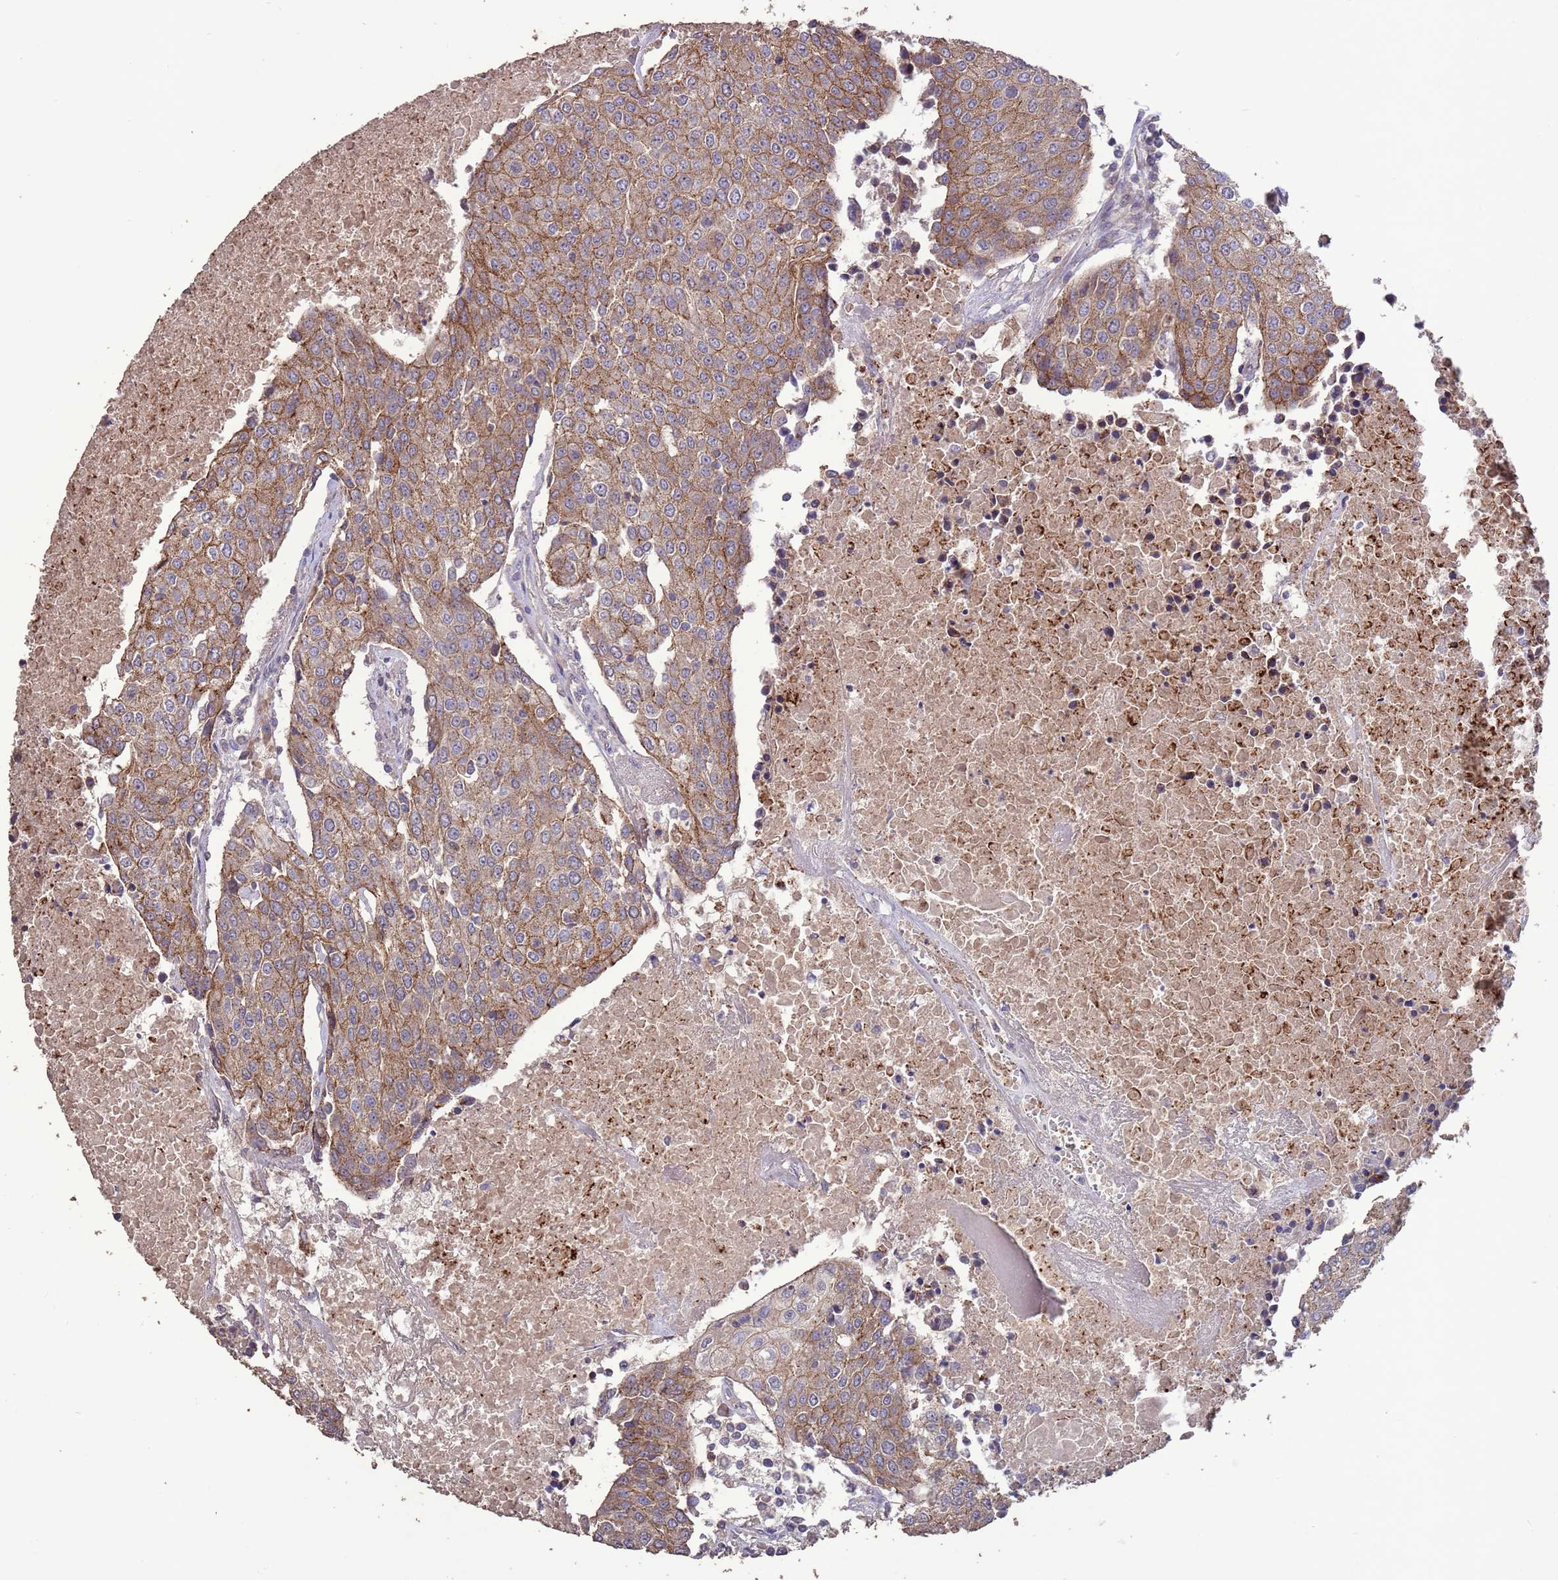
{"staining": {"intensity": "moderate", "quantity": ">75%", "location": "cytoplasmic/membranous"}, "tissue": "urothelial cancer", "cell_type": "Tumor cells", "image_type": "cancer", "snomed": [{"axis": "morphology", "description": "Urothelial carcinoma, High grade"}, {"axis": "topography", "description": "Urinary bladder"}], "caption": "An IHC histopathology image of neoplastic tissue is shown. Protein staining in brown labels moderate cytoplasmic/membranous positivity in urothelial cancer within tumor cells.", "gene": "SLC9B2", "patient": {"sex": "female", "age": 85}}